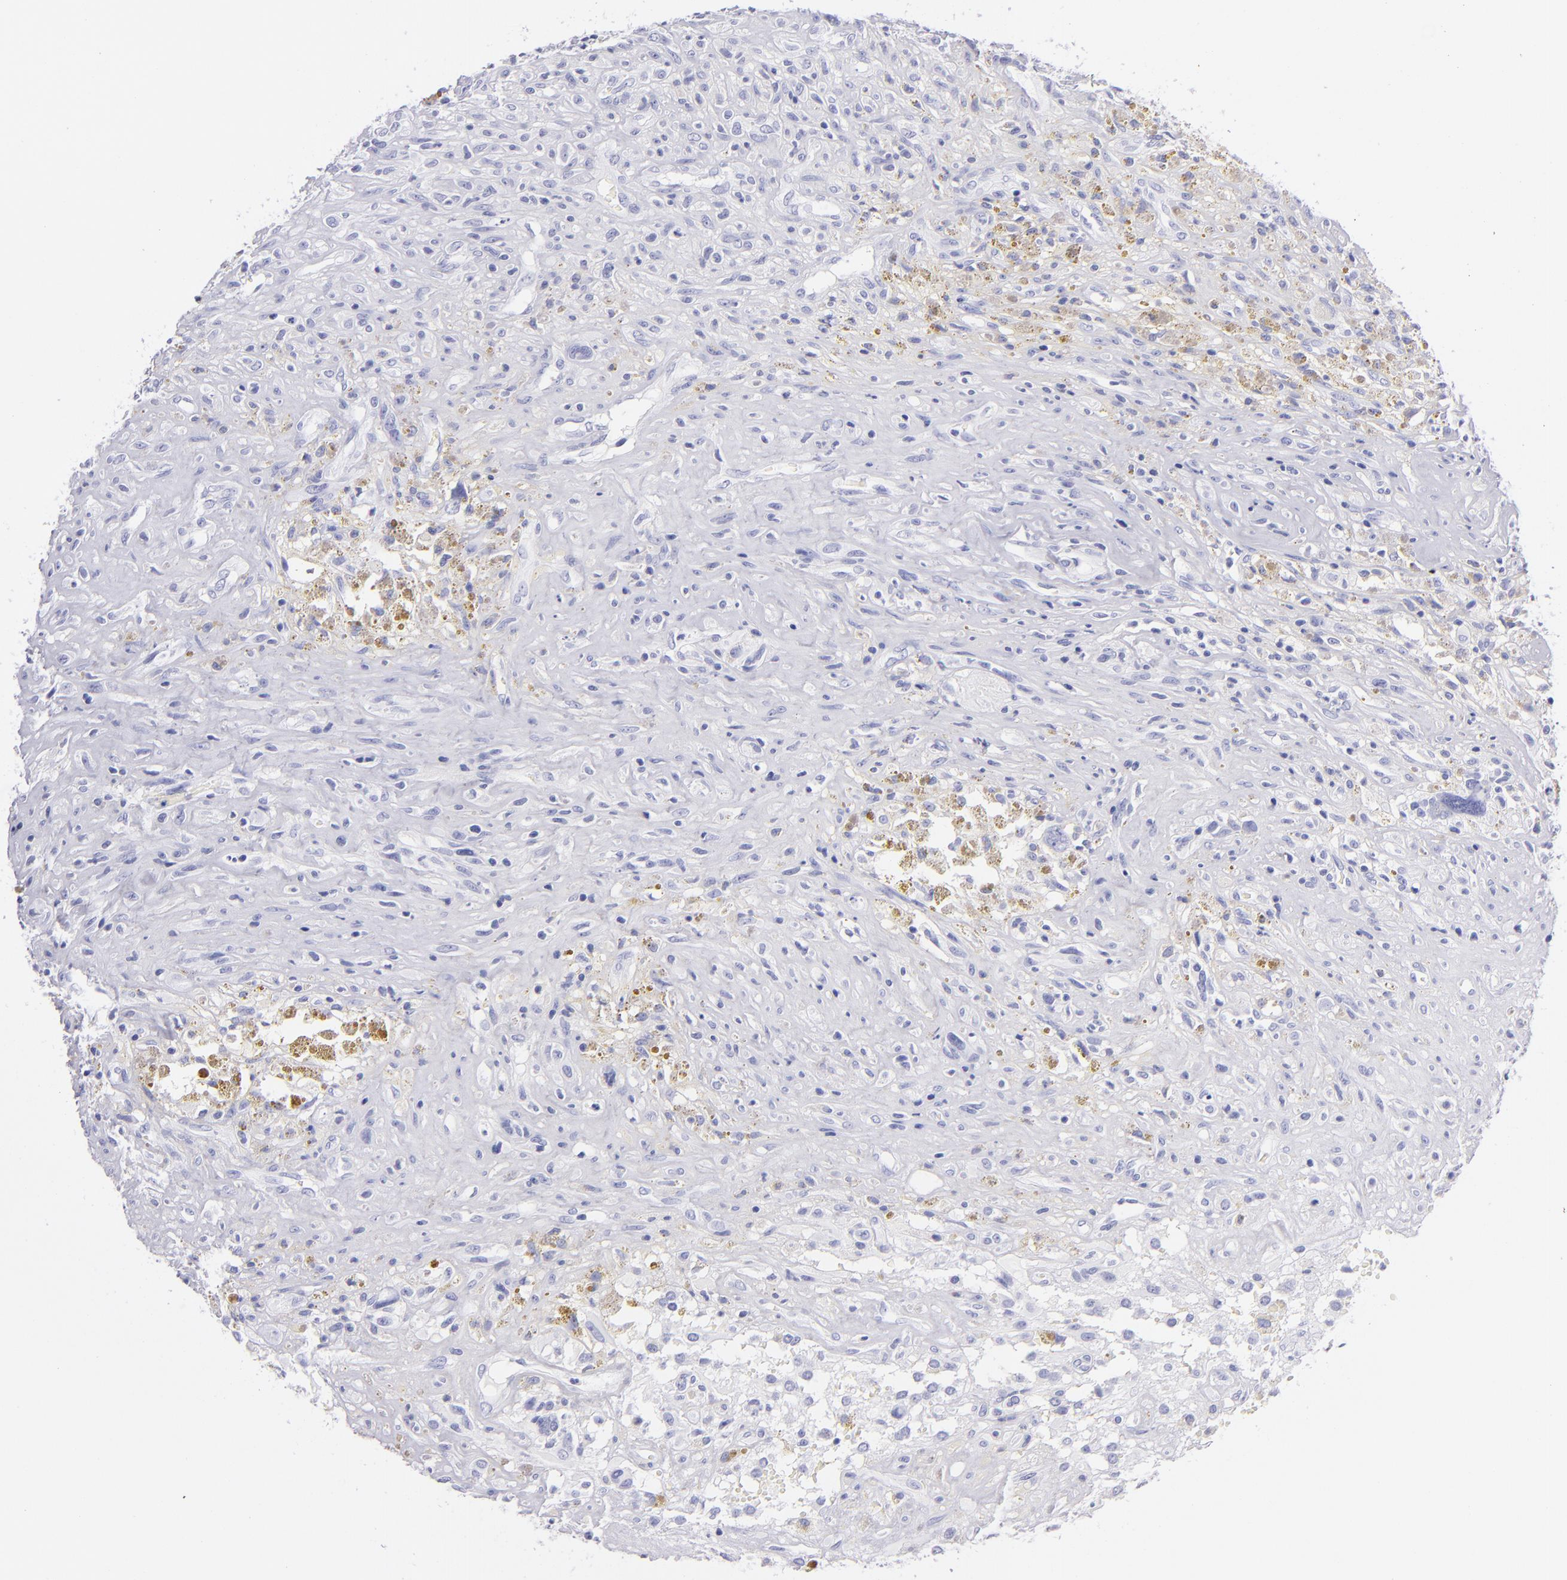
{"staining": {"intensity": "negative", "quantity": "none", "location": "none"}, "tissue": "glioma", "cell_type": "Tumor cells", "image_type": "cancer", "snomed": [{"axis": "morphology", "description": "Glioma, malignant, High grade"}, {"axis": "topography", "description": "Brain"}], "caption": "This is an immunohistochemistry histopathology image of human glioma. There is no staining in tumor cells.", "gene": "PRPH", "patient": {"sex": "male", "age": 66}}